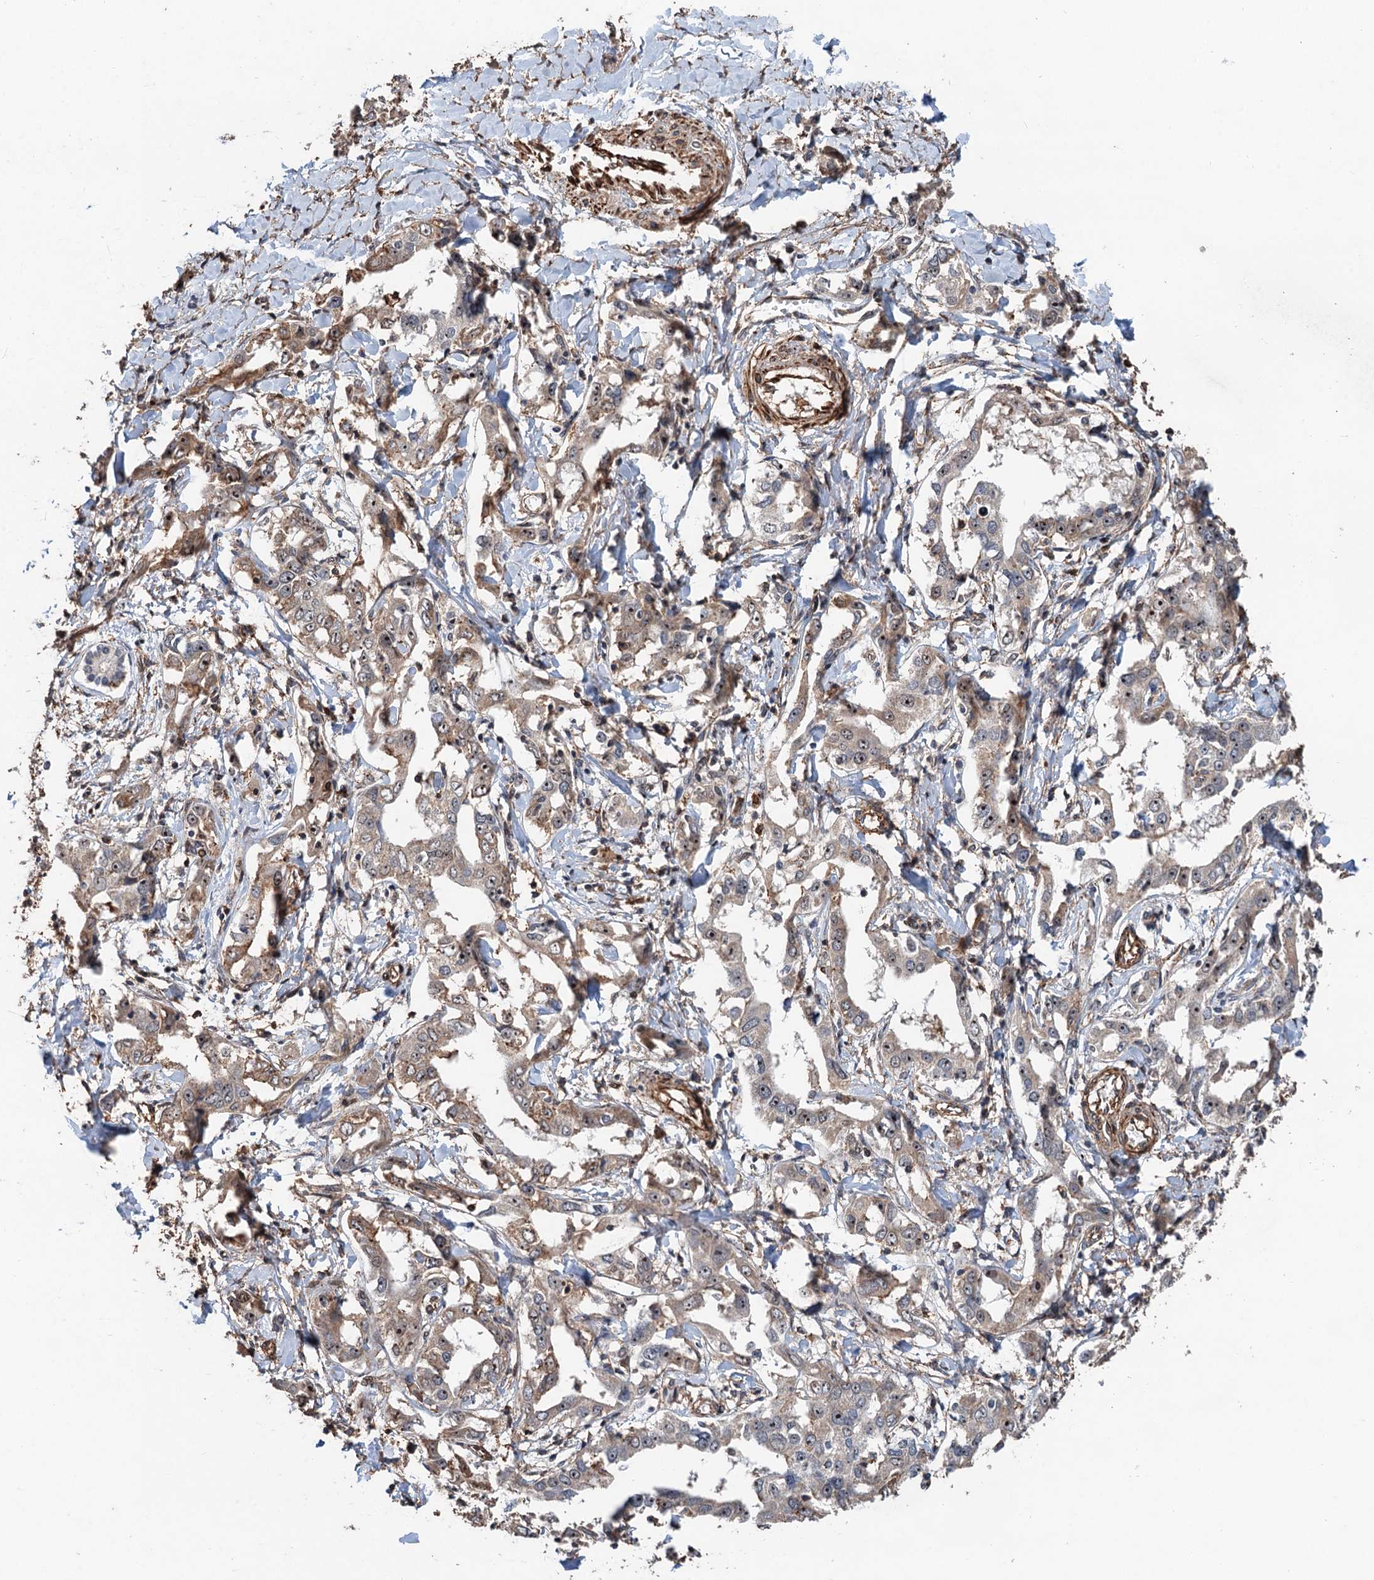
{"staining": {"intensity": "moderate", "quantity": "25%-75%", "location": "nuclear"}, "tissue": "liver cancer", "cell_type": "Tumor cells", "image_type": "cancer", "snomed": [{"axis": "morphology", "description": "Cholangiocarcinoma"}, {"axis": "topography", "description": "Liver"}], "caption": "Immunohistochemical staining of human liver cancer demonstrates moderate nuclear protein expression in about 25%-75% of tumor cells. The staining was performed using DAB to visualize the protein expression in brown, while the nuclei were stained in blue with hematoxylin (Magnification: 20x).", "gene": "TMA16", "patient": {"sex": "male", "age": 59}}